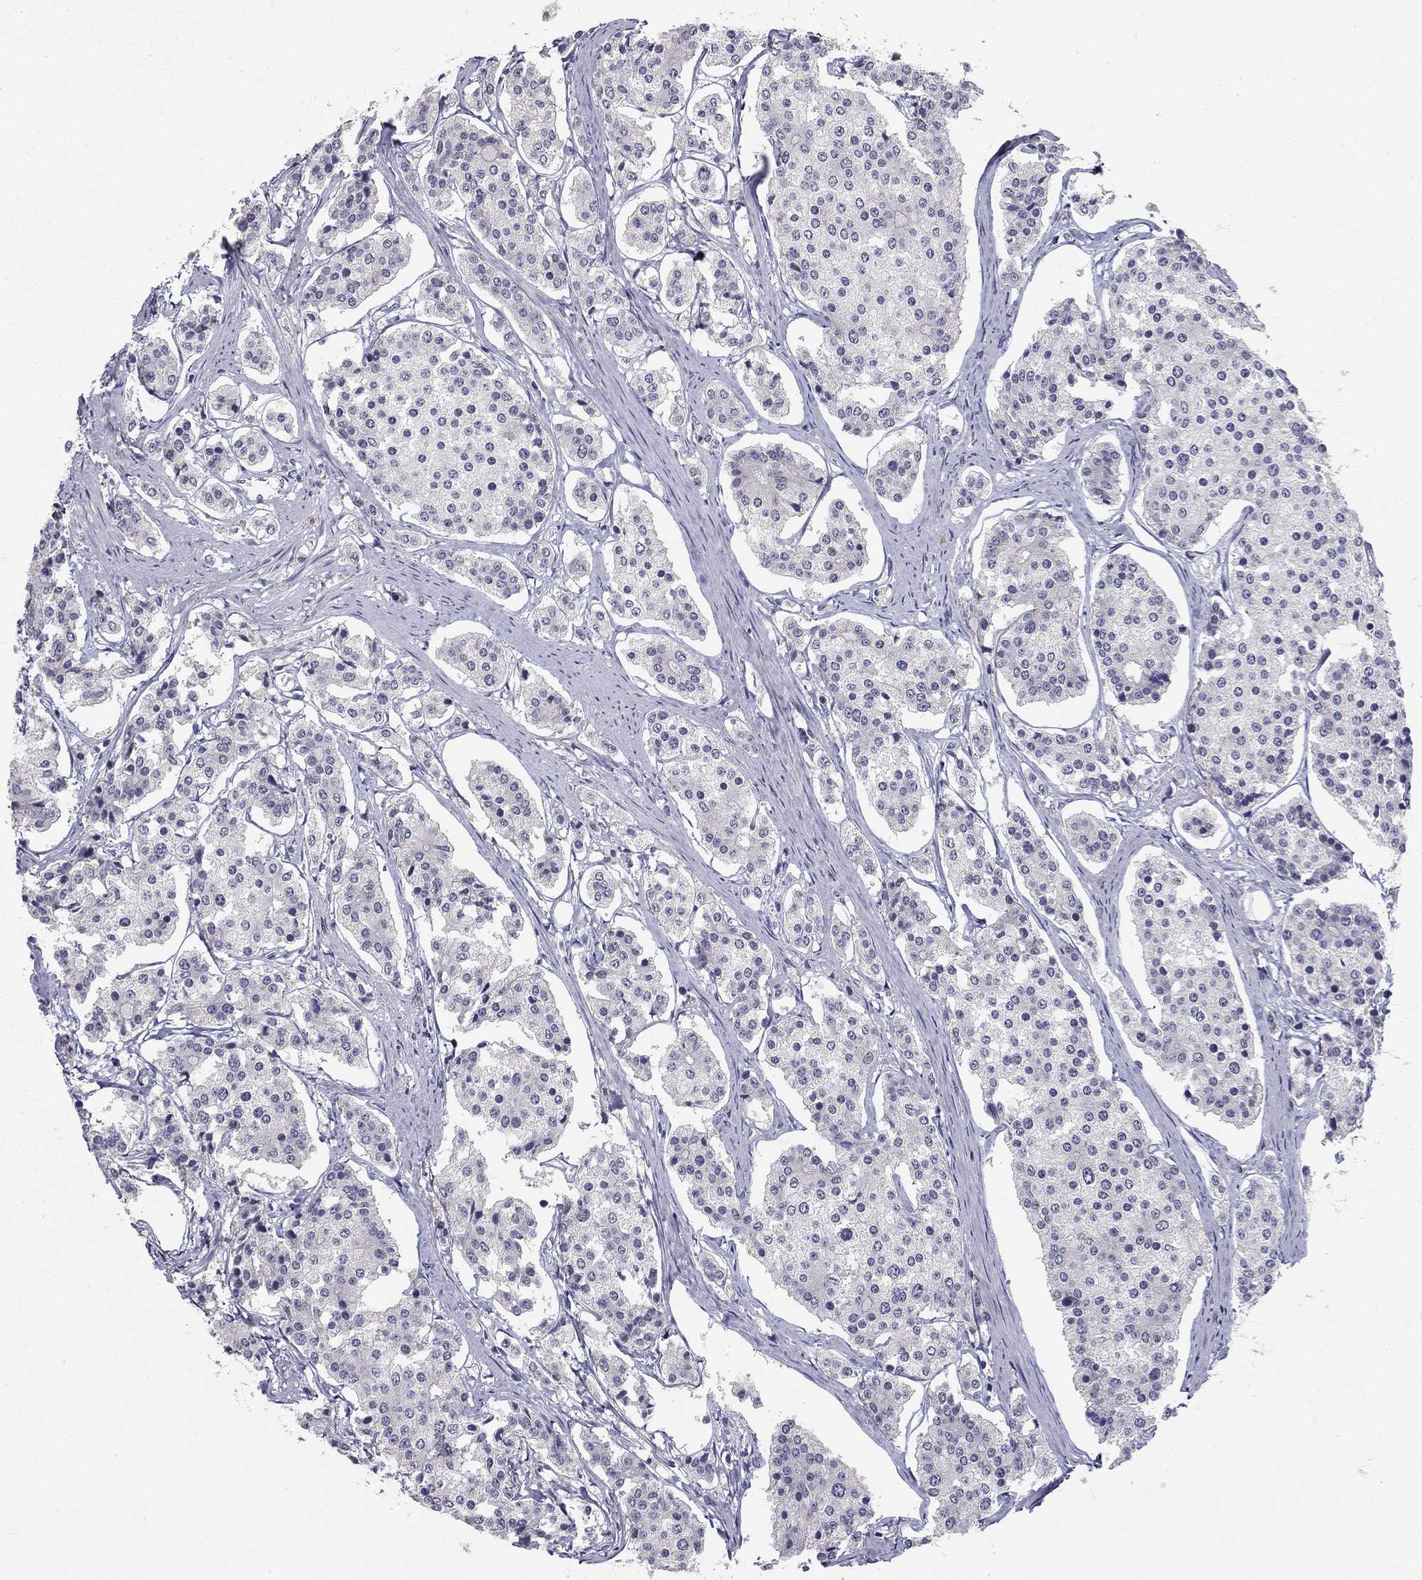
{"staining": {"intensity": "negative", "quantity": "none", "location": "none"}, "tissue": "carcinoid", "cell_type": "Tumor cells", "image_type": "cancer", "snomed": [{"axis": "morphology", "description": "Carcinoid, malignant, NOS"}, {"axis": "topography", "description": "Small intestine"}], "caption": "Immunohistochemistry (IHC) image of neoplastic tissue: carcinoid stained with DAB (3,3'-diaminobenzidine) demonstrates no significant protein positivity in tumor cells. (Immunohistochemistry (IHC), brightfield microscopy, high magnification).", "gene": "STXBP6", "patient": {"sex": "female", "age": 65}}